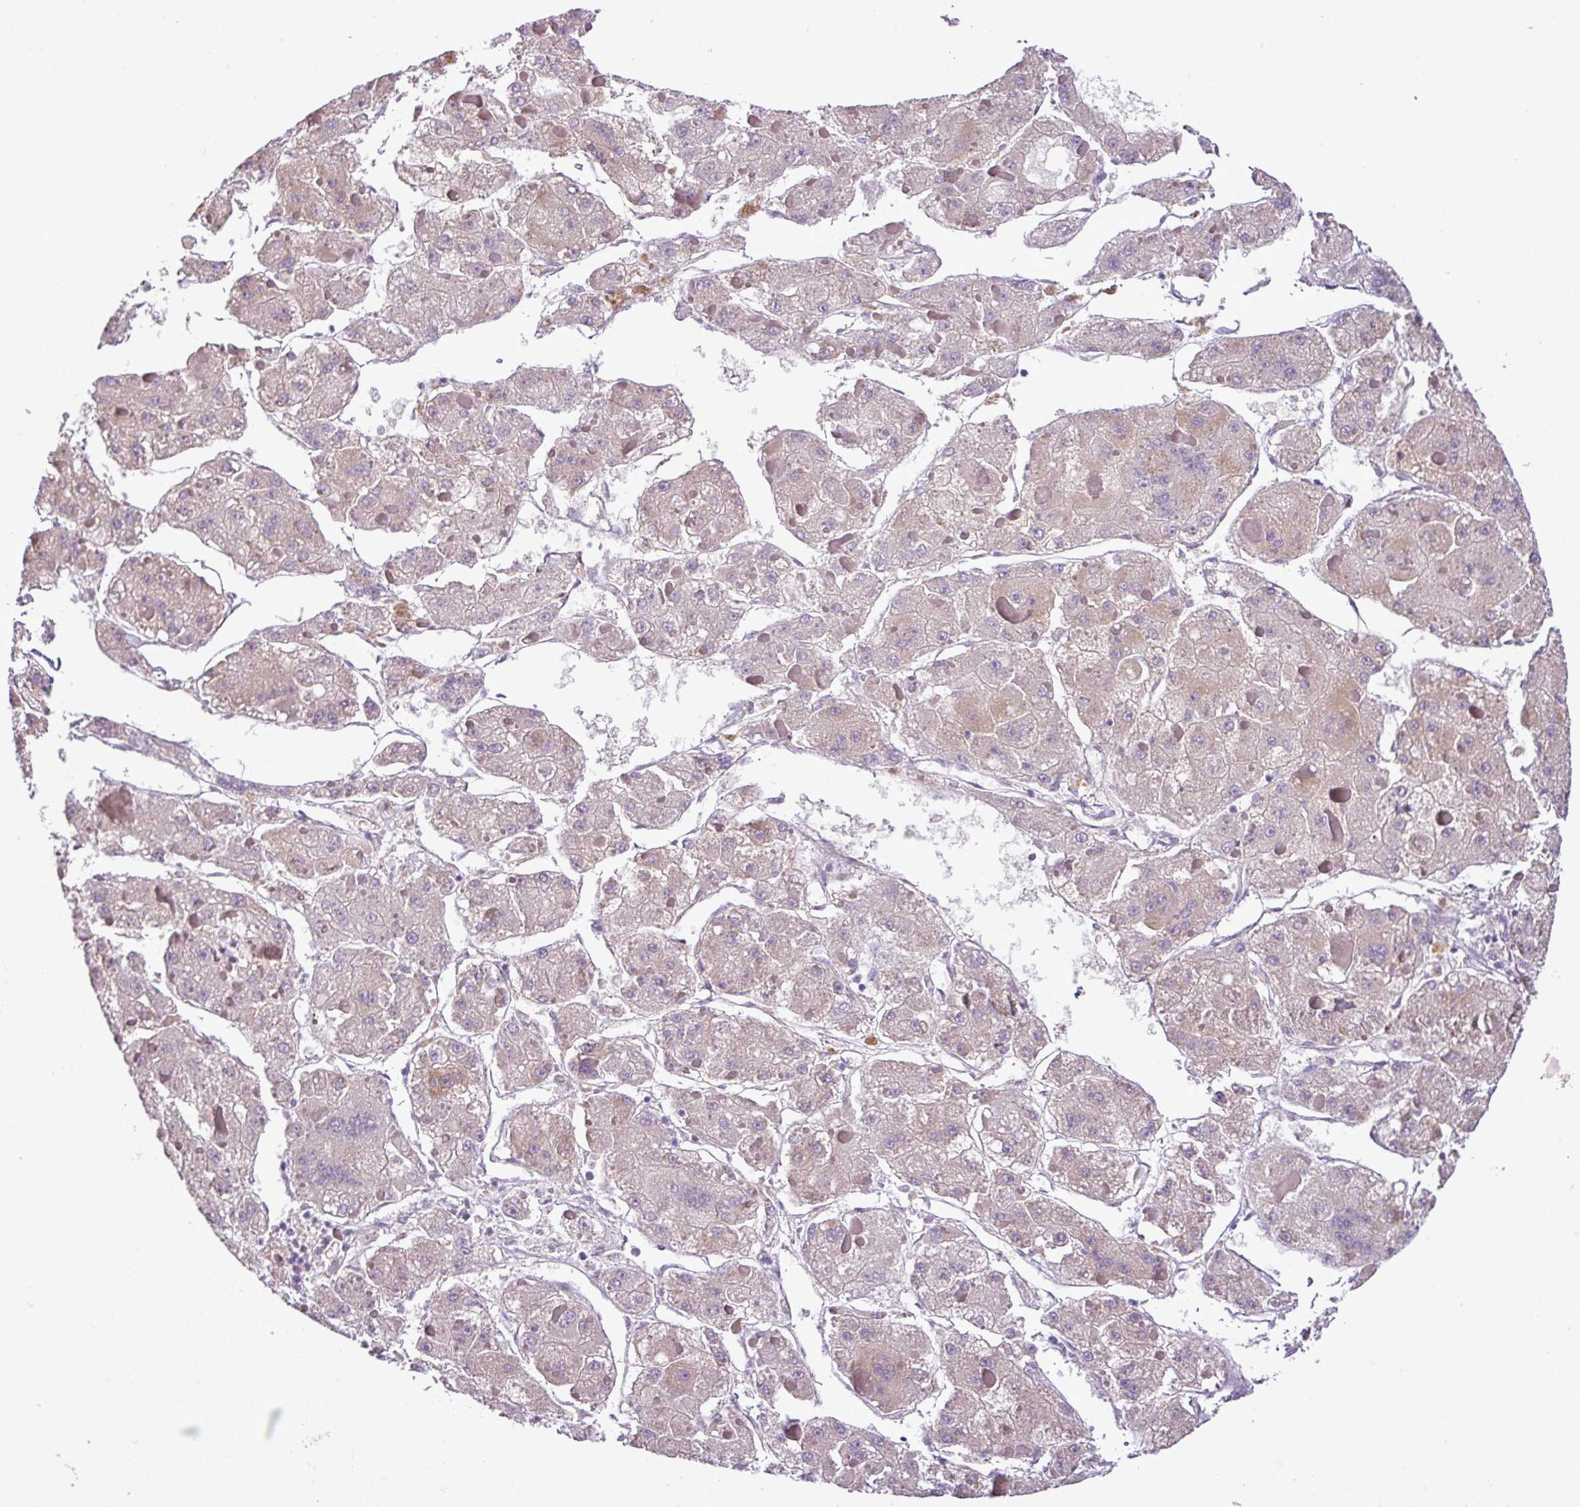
{"staining": {"intensity": "negative", "quantity": "none", "location": "none"}, "tissue": "liver cancer", "cell_type": "Tumor cells", "image_type": "cancer", "snomed": [{"axis": "morphology", "description": "Carcinoma, Hepatocellular, NOS"}, {"axis": "topography", "description": "Liver"}], "caption": "This is an immunohistochemistry histopathology image of human liver hepatocellular carcinoma. There is no positivity in tumor cells.", "gene": "MOCS3", "patient": {"sex": "female", "age": 73}}